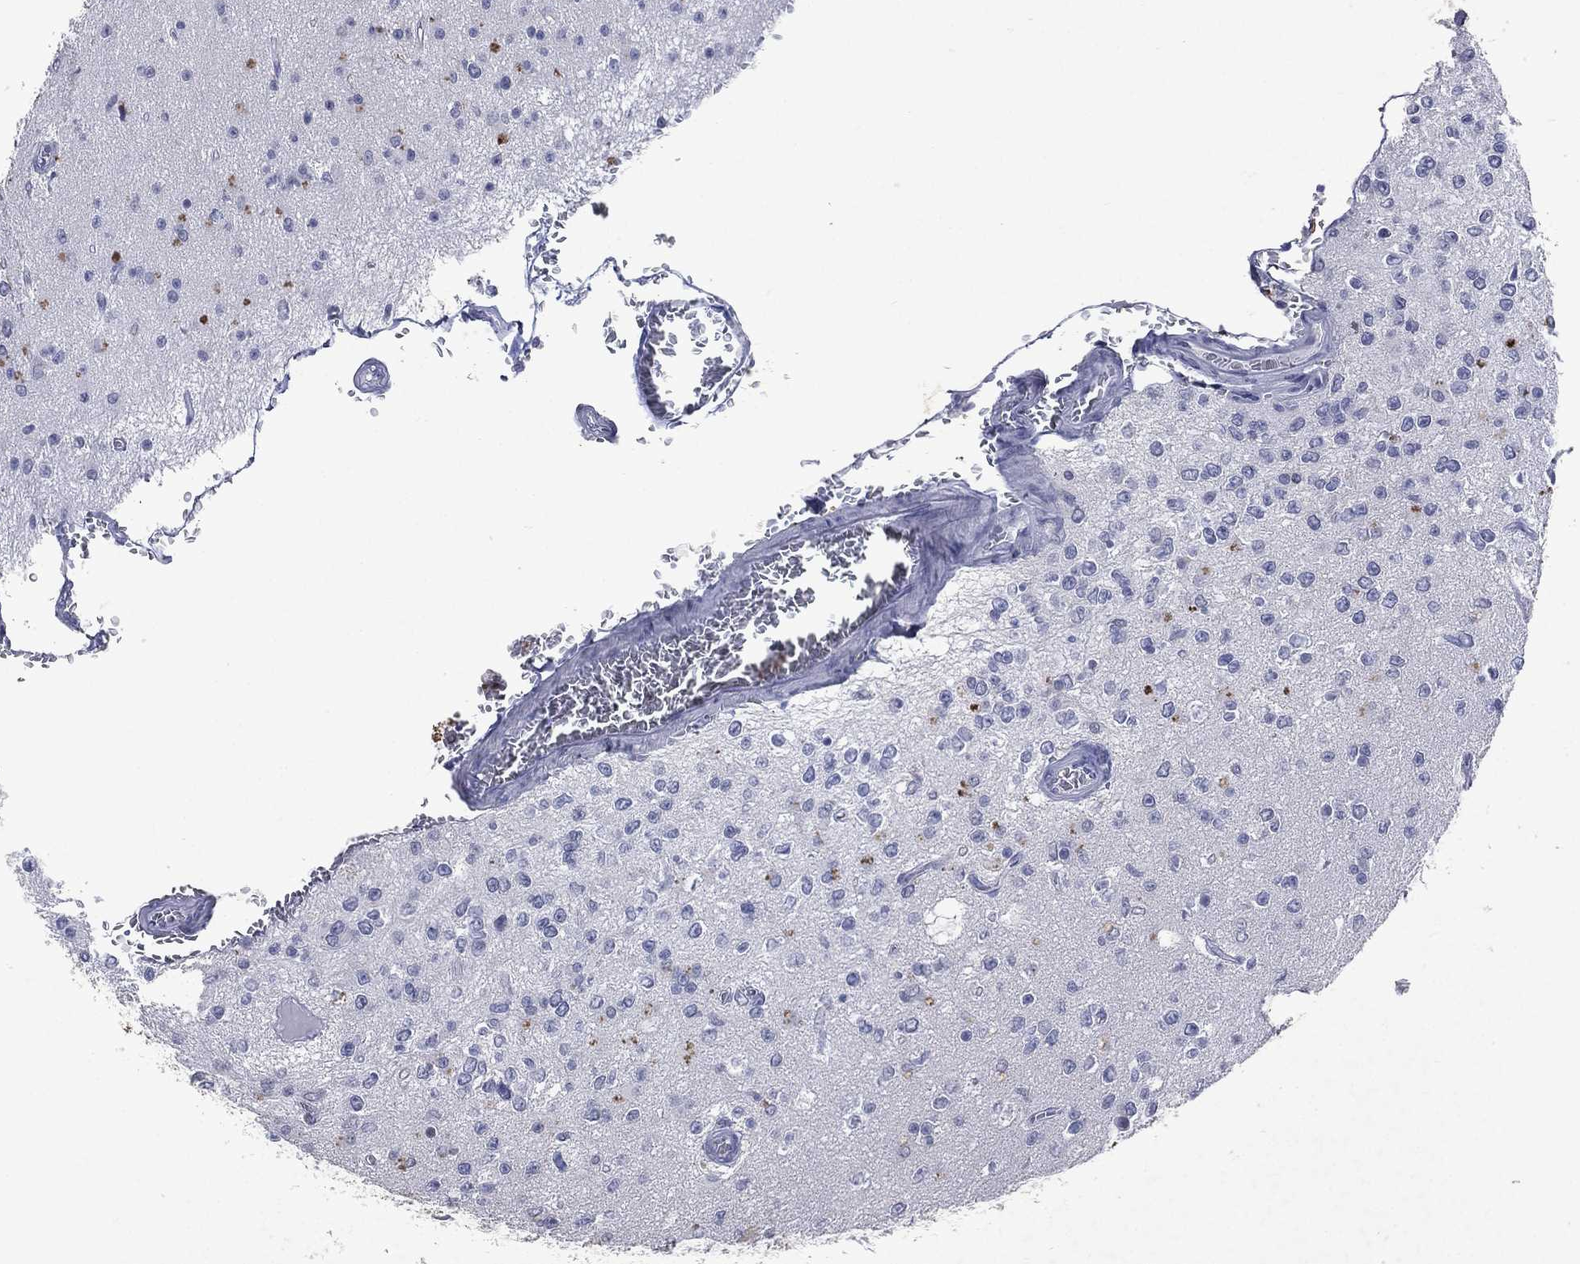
{"staining": {"intensity": "negative", "quantity": "none", "location": "none"}, "tissue": "glioma", "cell_type": "Tumor cells", "image_type": "cancer", "snomed": [{"axis": "morphology", "description": "Glioma, malignant, Low grade"}, {"axis": "topography", "description": "Brain"}], "caption": "An image of human glioma is negative for staining in tumor cells. The staining is performed using DAB (3,3'-diaminobenzidine) brown chromogen with nuclei counter-stained in using hematoxylin.", "gene": "SLC34A2", "patient": {"sex": "female", "age": 45}}